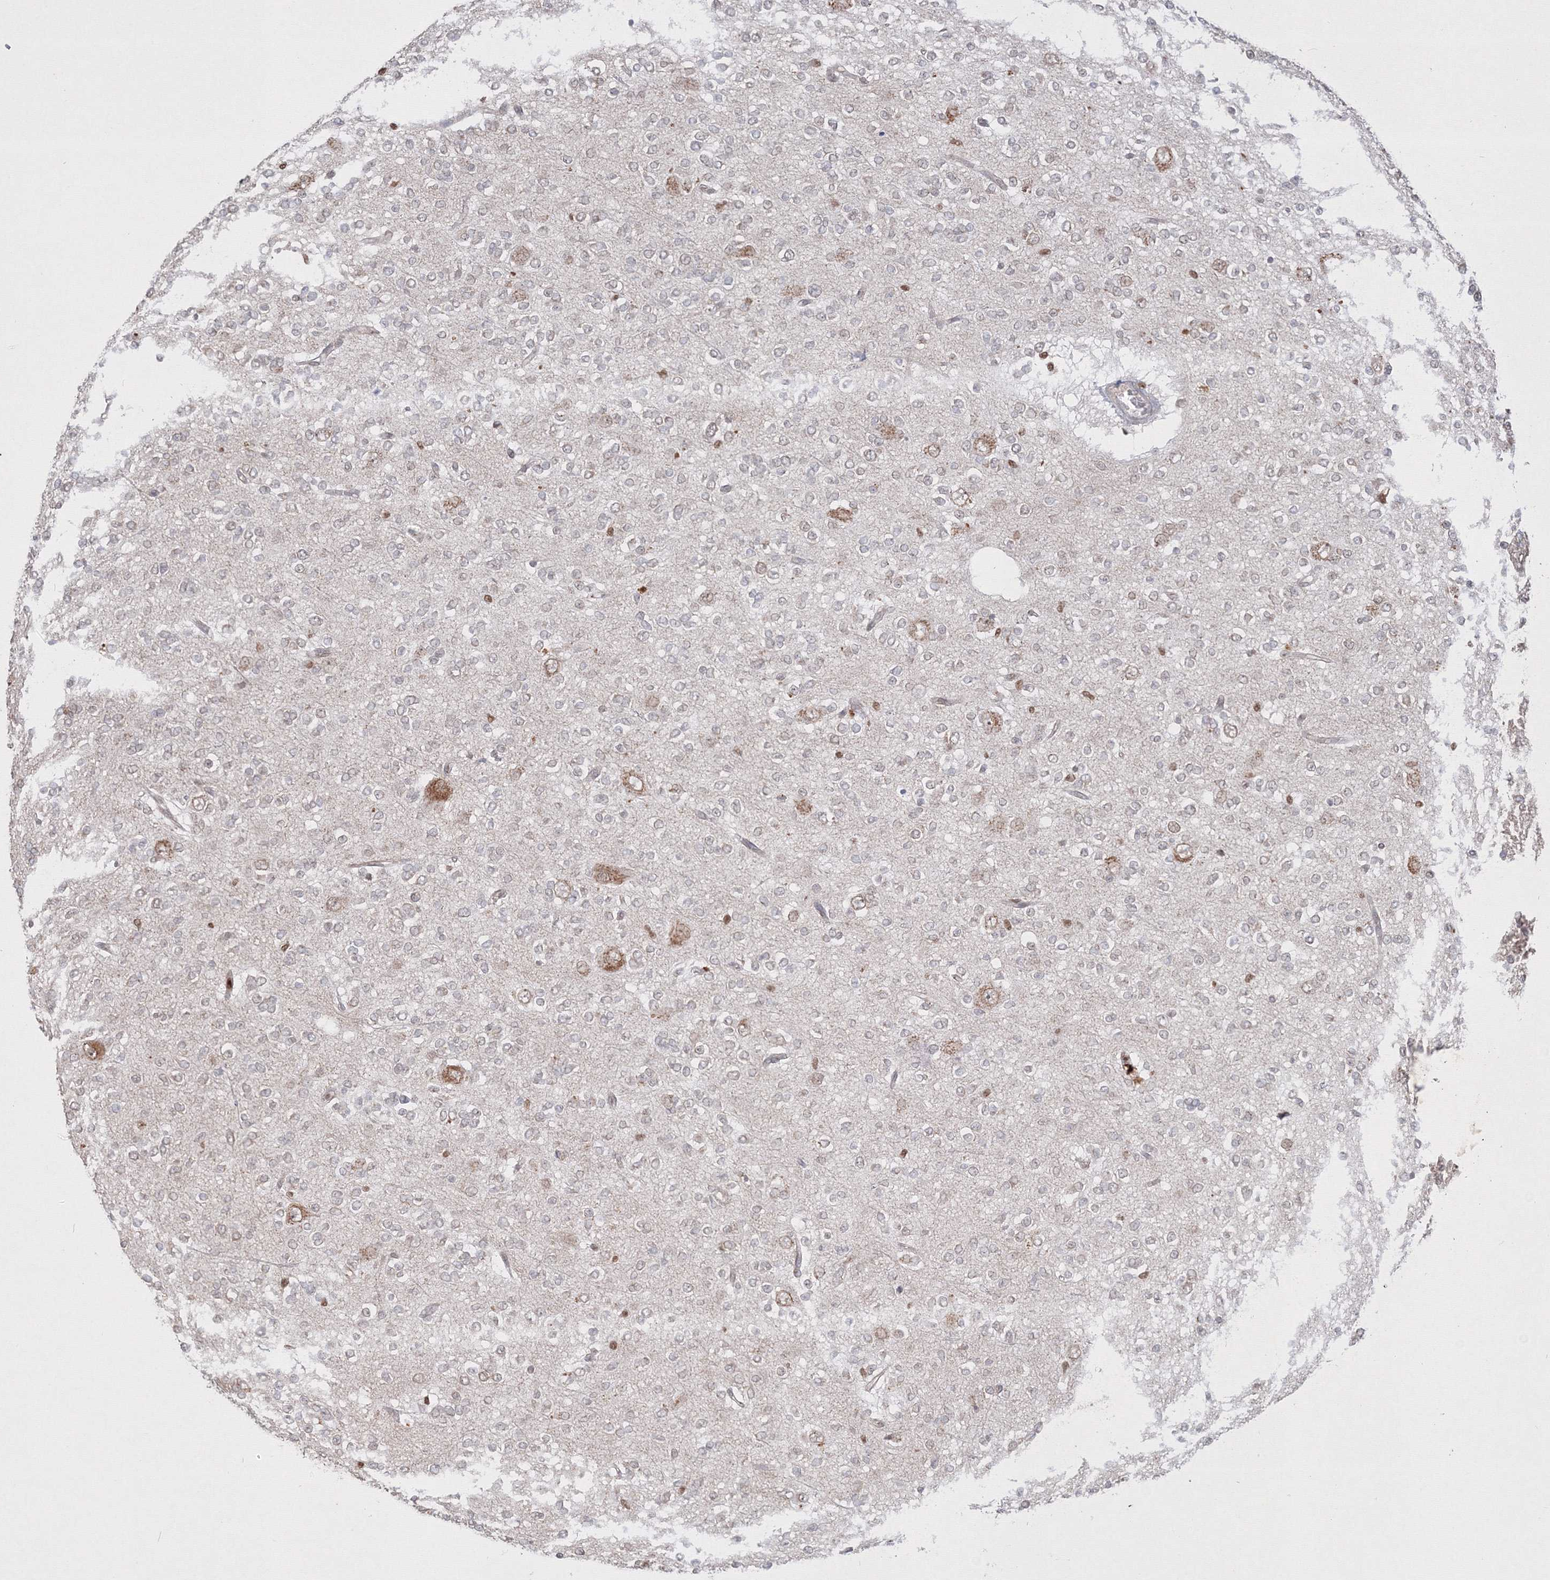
{"staining": {"intensity": "weak", "quantity": "<25%", "location": "nuclear"}, "tissue": "glioma", "cell_type": "Tumor cells", "image_type": "cancer", "snomed": [{"axis": "morphology", "description": "Glioma, malignant, Low grade"}, {"axis": "topography", "description": "Brain"}], "caption": "Image shows no protein expression in tumor cells of low-grade glioma (malignant) tissue.", "gene": "TMEM50B", "patient": {"sex": "male", "age": 38}}